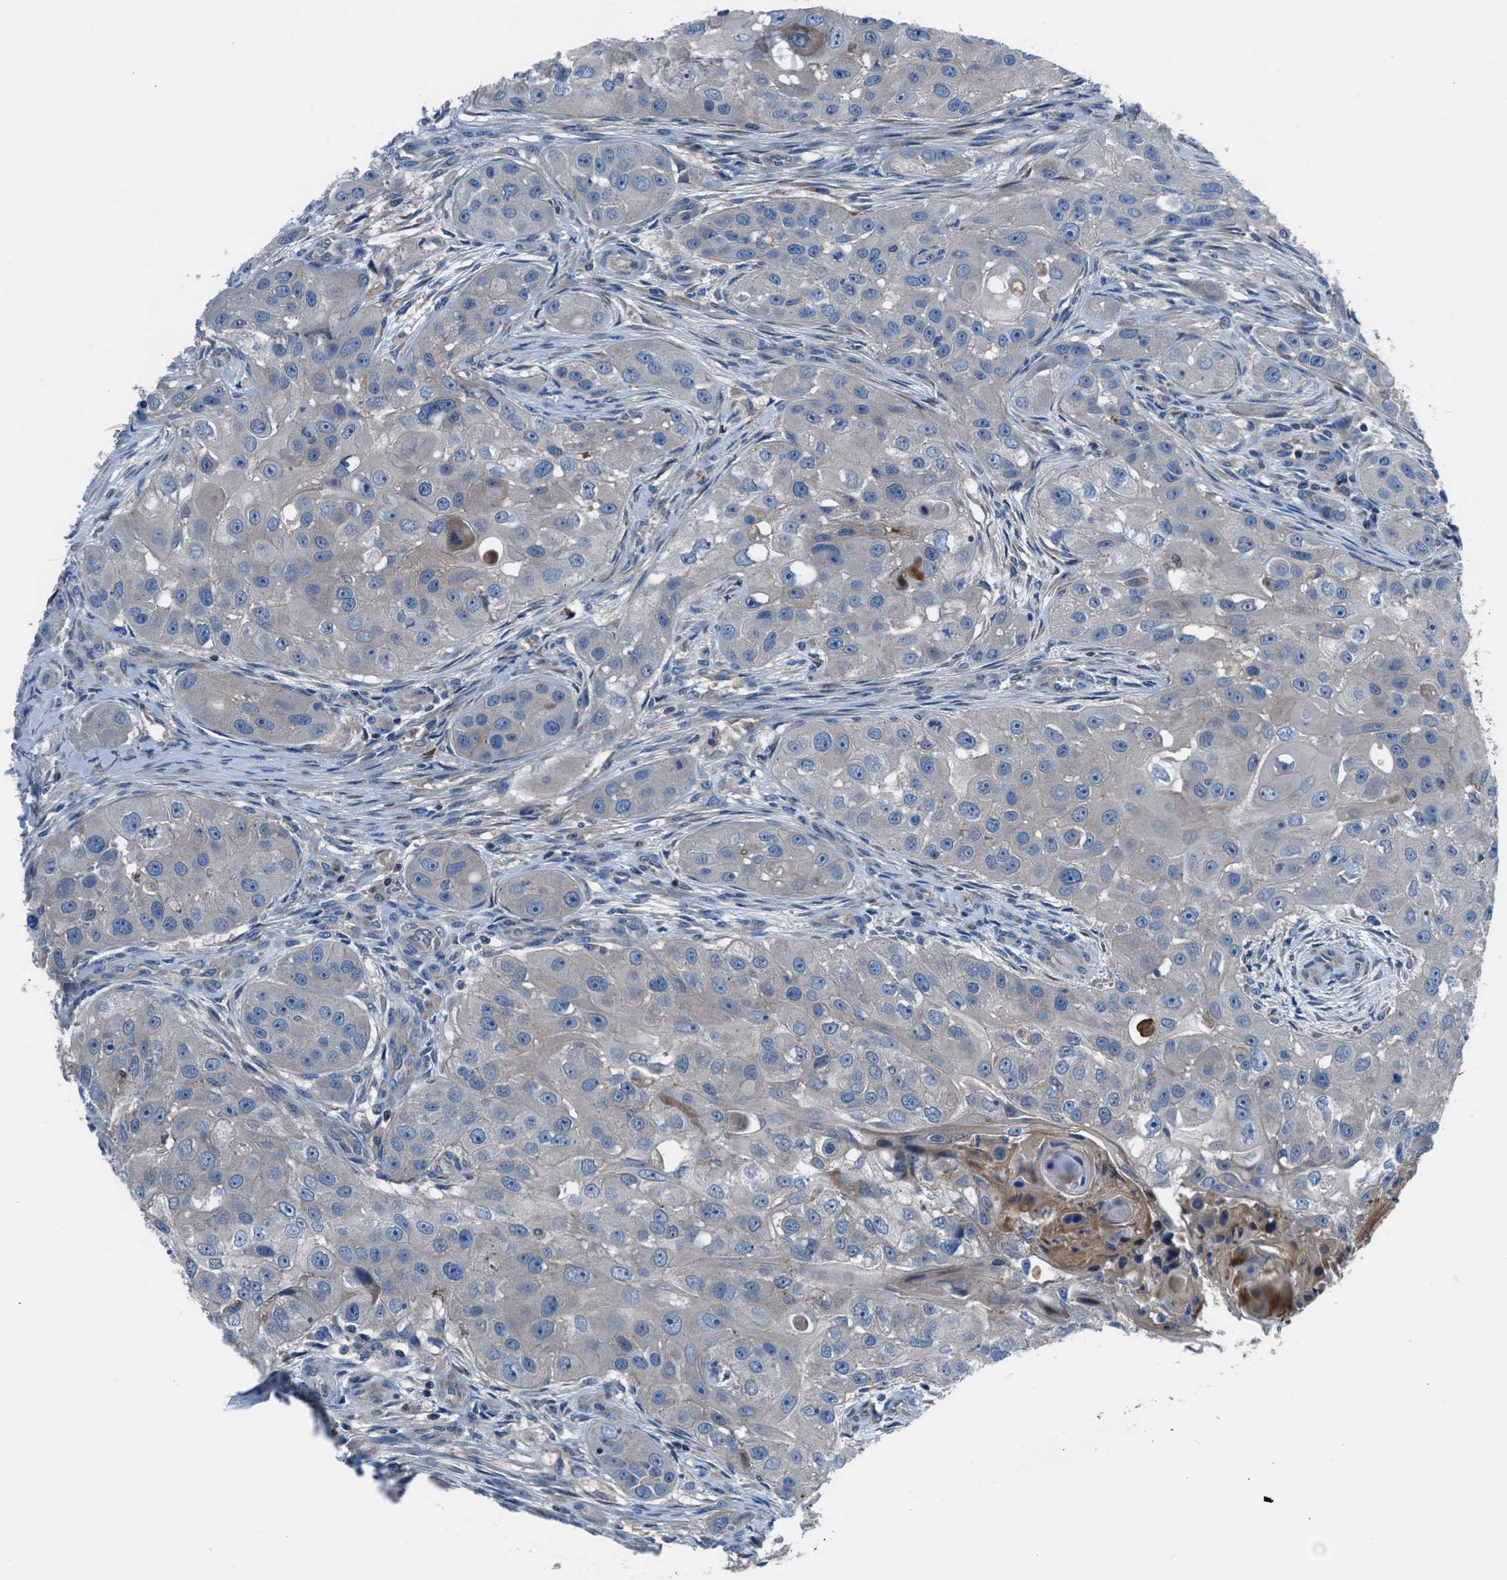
{"staining": {"intensity": "negative", "quantity": "none", "location": "none"}, "tissue": "head and neck cancer", "cell_type": "Tumor cells", "image_type": "cancer", "snomed": [{"axis": "morphology", "description": "Normal tissue, NOS"}, {"axis": "morphology", "description": "Squamous cell carcinoma, NOS"}, {"axis": "topography", "description": "Skeletal muscle"}, {"axis": "topography", "description": "Head-Neck"}], "caption": "A high-resolution photomicrograph shows immunohistochemistry (IHC) staining of head and neck cancer, which displays no significant positivity in tumor cells.", "gene": "SLC38A6", "patient": {"sex": "male", "age": 51}}